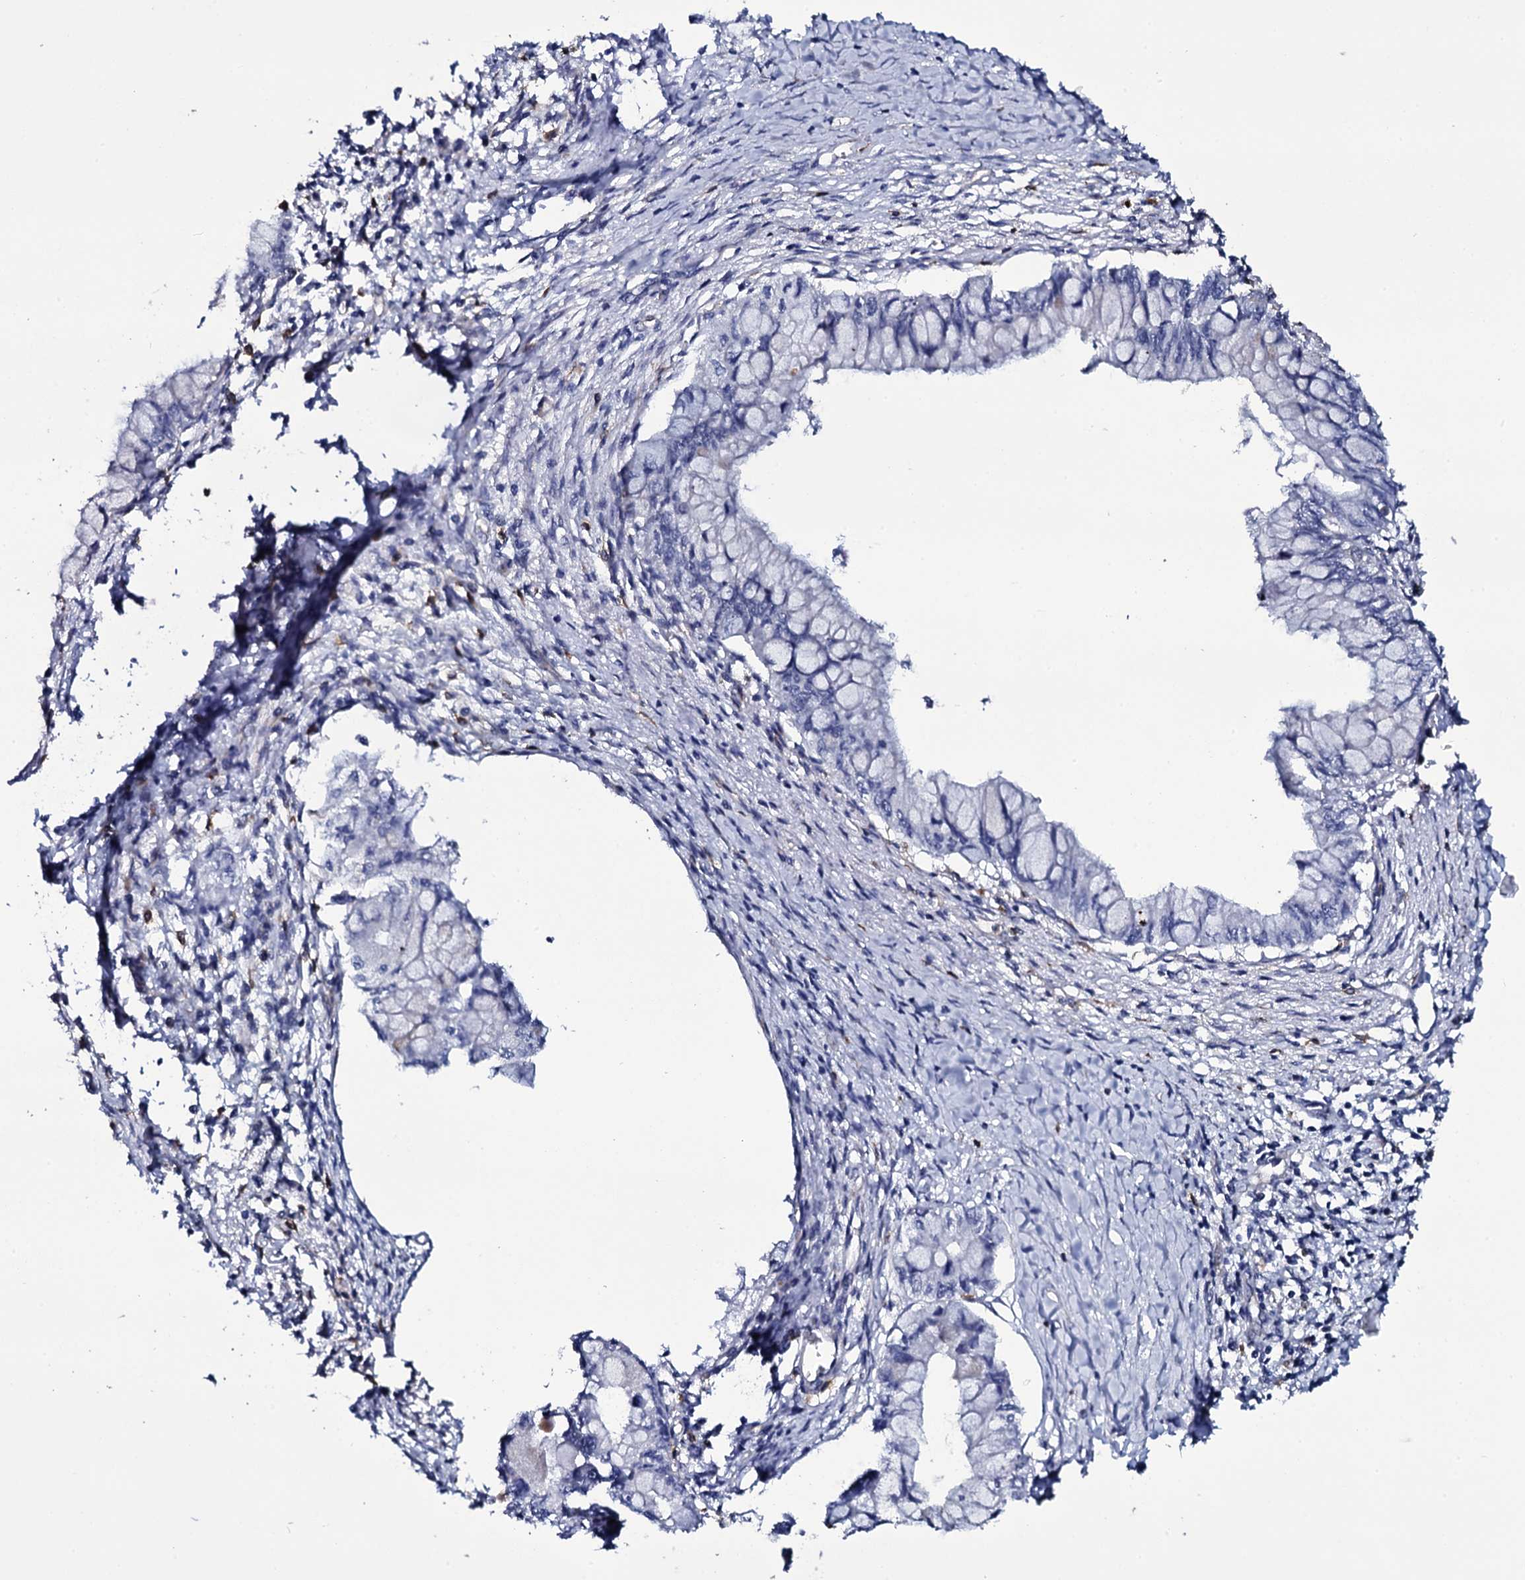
{"staining": {"intensity": "negative", "quantity": "none", "location": "none"}, "tissue": "pancreatic cancer", "cell_type": "Tumor cells", "image_type": "cancer", "snomed": [{"axis": "morphology", "description": "Adenocarcinoma, NOS"}, {"axis": "topography", "description": "Pancreas"}], "caption": "IHC of pancreatic cancer shows no positivity in tumor cells. The staining is performed using DAB brown chromogen with nuclei counter-stained in using hematoxylin.", "gene": "TTC23", "patient": {"sex": "male", "age": 48}}